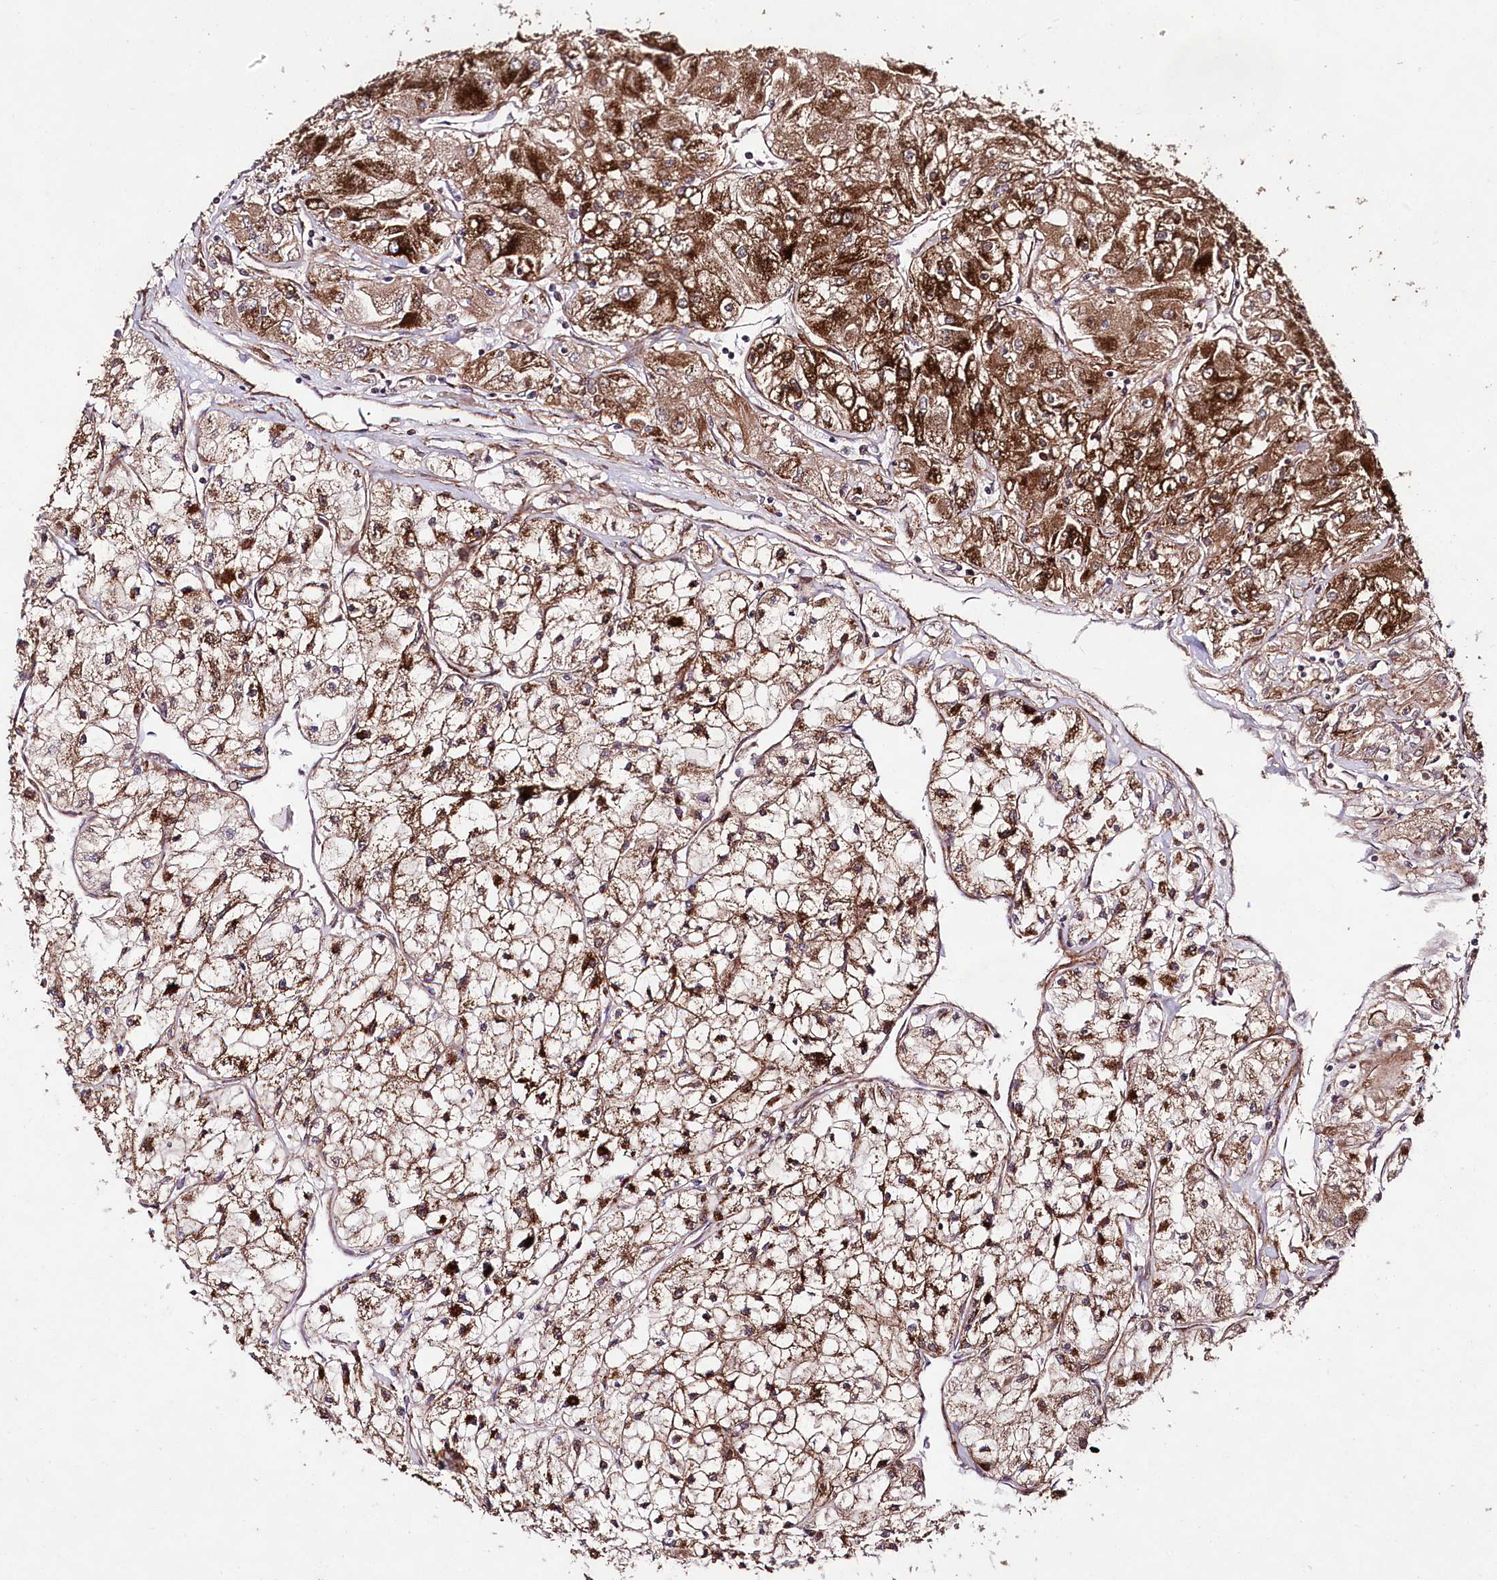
{"staining": {"intensity": "strong", "quantity": "25%-75%", "location": "cytoplasmic/membranous"}, "tissue": "renal cancer", "cell_type": "Tumor cells", "image_type": "cancer", "snomed": [{"axis": "morphology", "description": "Adenocarcinoma, NOS"}, {"axis": "topography", "description": "Kidney"}], "caption": "Immunohistochemical staining of human adenocarcinoma (renal) displays strong cytoplasmic/membranous protein positivity in approximately 25%-75% of tumor cells.", "gene": "PHLDB1", "patient": {"sex": "male", "age": 80}}